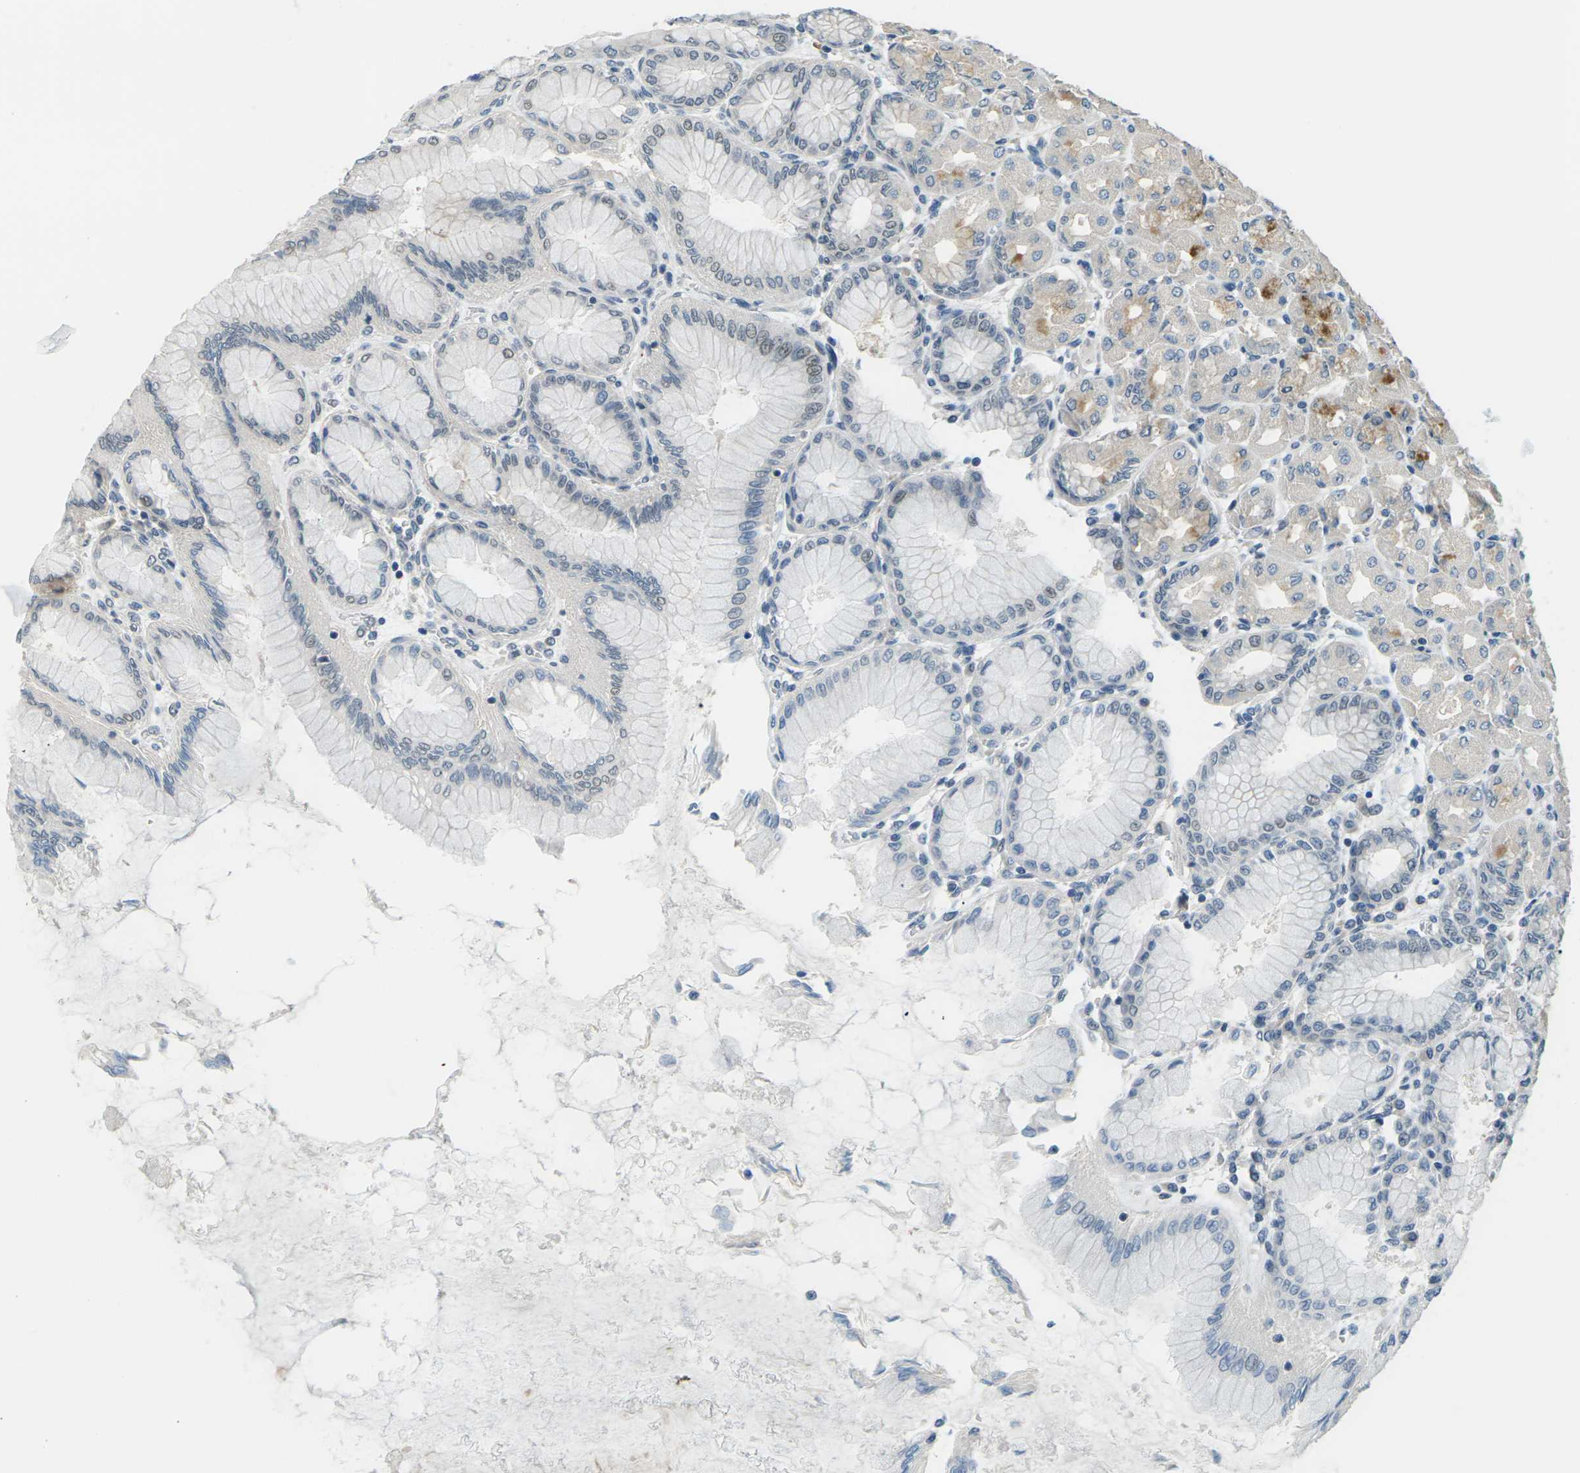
{"staining": {"intensity": "moderate", "quantity": "<25%", "location": "cytoplasmic/membranous"}, "tissue": "stomach", "cell_type": "Glandular cells", "image_type": "normal", "snomed": [{"axis": "morphology", "description": "Normal tissue, NOS"}, {"axis": "topography", "description": "Stomach, upper"}], "caption": "Protein staining of normal stomach exhibits moderate cytoplasmic/membranous positivity in approximately <25% of glandular cells.", "gene": "SLC13A3", "patient": {"sex": "female", "age": 56}}